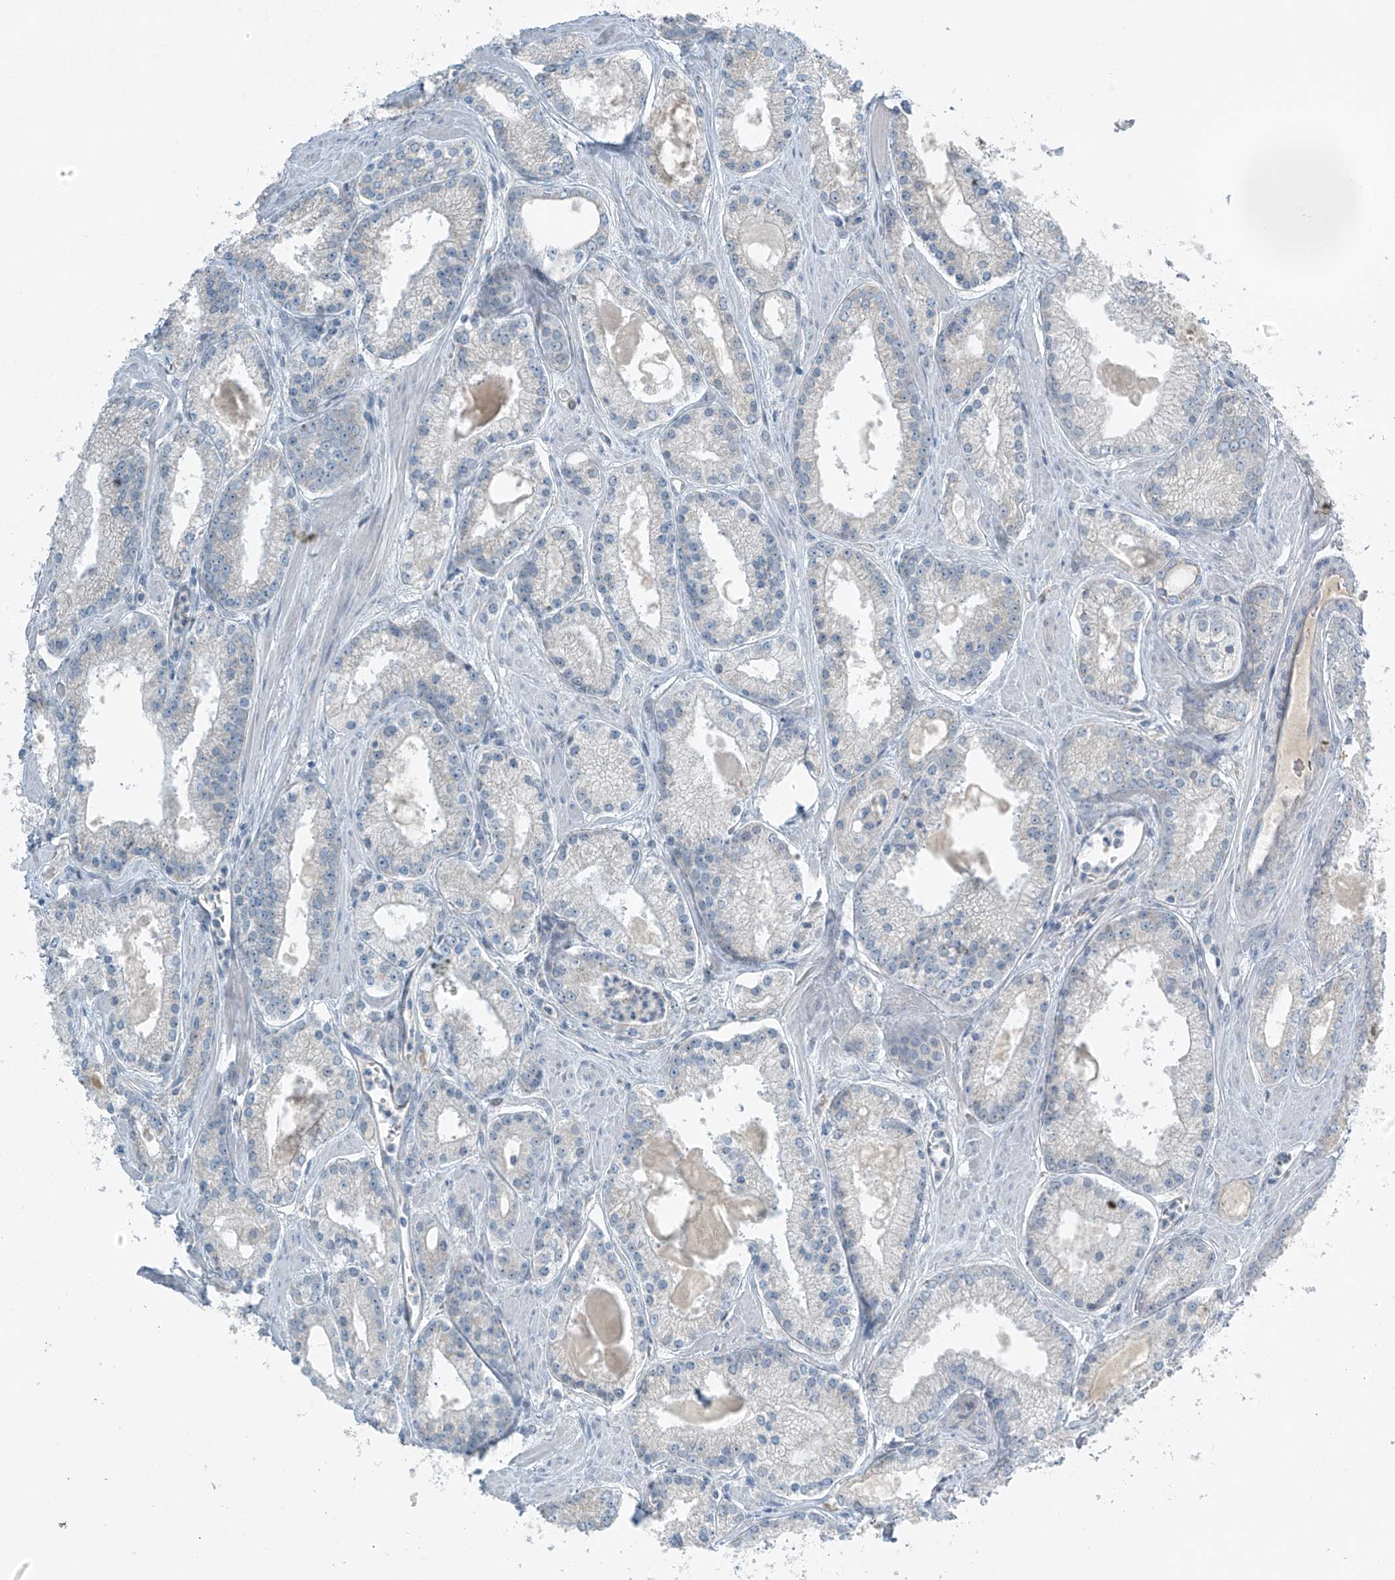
{"staining": {"intensity": "negative", "quantity": "none", "location": "none"}, "tissue": "prostate cancer", "cell_type": "Tumor cells", "image_type": "cancer", "snomed": [{"axis": "morphology", "description": "Adenocarcinoma, Low grade"}, {"axis": "topography", "description": "Prostate"}], "caption": "A photomicrograph of human low-grade adenocarcinoma (prostate) is negative for staining in tumor cells.", "gene": "FAM131C", "patient": {"sex": "male", "age": 54}}